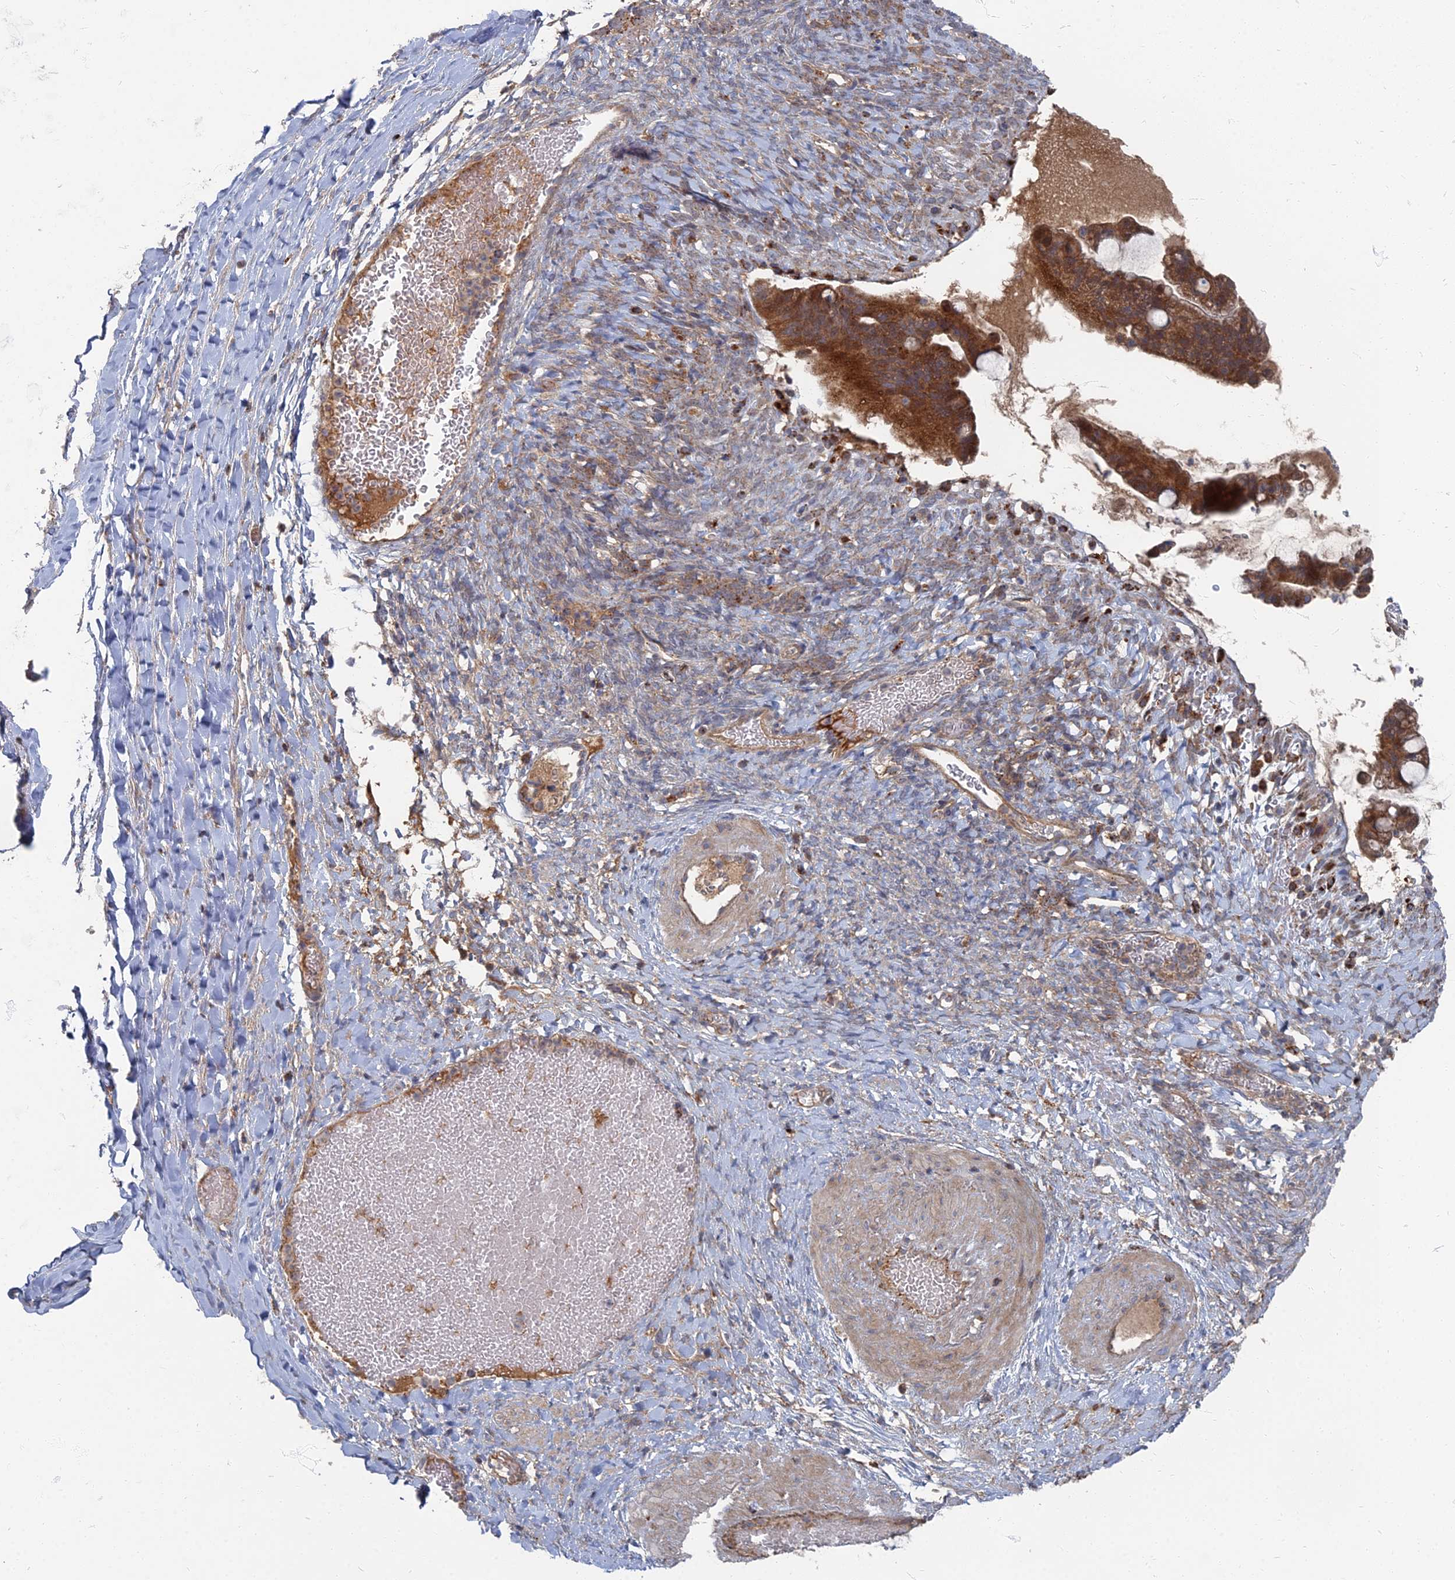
{"staining": {"intensity": "strong", "quantity": ">75%", "location": "cytoplasmic/membranous"}, "tissue": "ovarian cancer", "cell_type": "Tumor cells", "image_type": "cancer", "snomed": [{"axis": "morphology", "description": "Cystadenocarcinoma, mucinous, NOS"}, {"axis": "topography", "description": "Ovary"}], "caption": "Ovarian cancer (mucinous cystadenocarcinoma) stained with a brown dye reveals strong cytoplasmic/membranous positive expression in approximately >75% of tumor cells.", "gene": "PPCDC", "patient": {"sex": "female", "age": 73}}